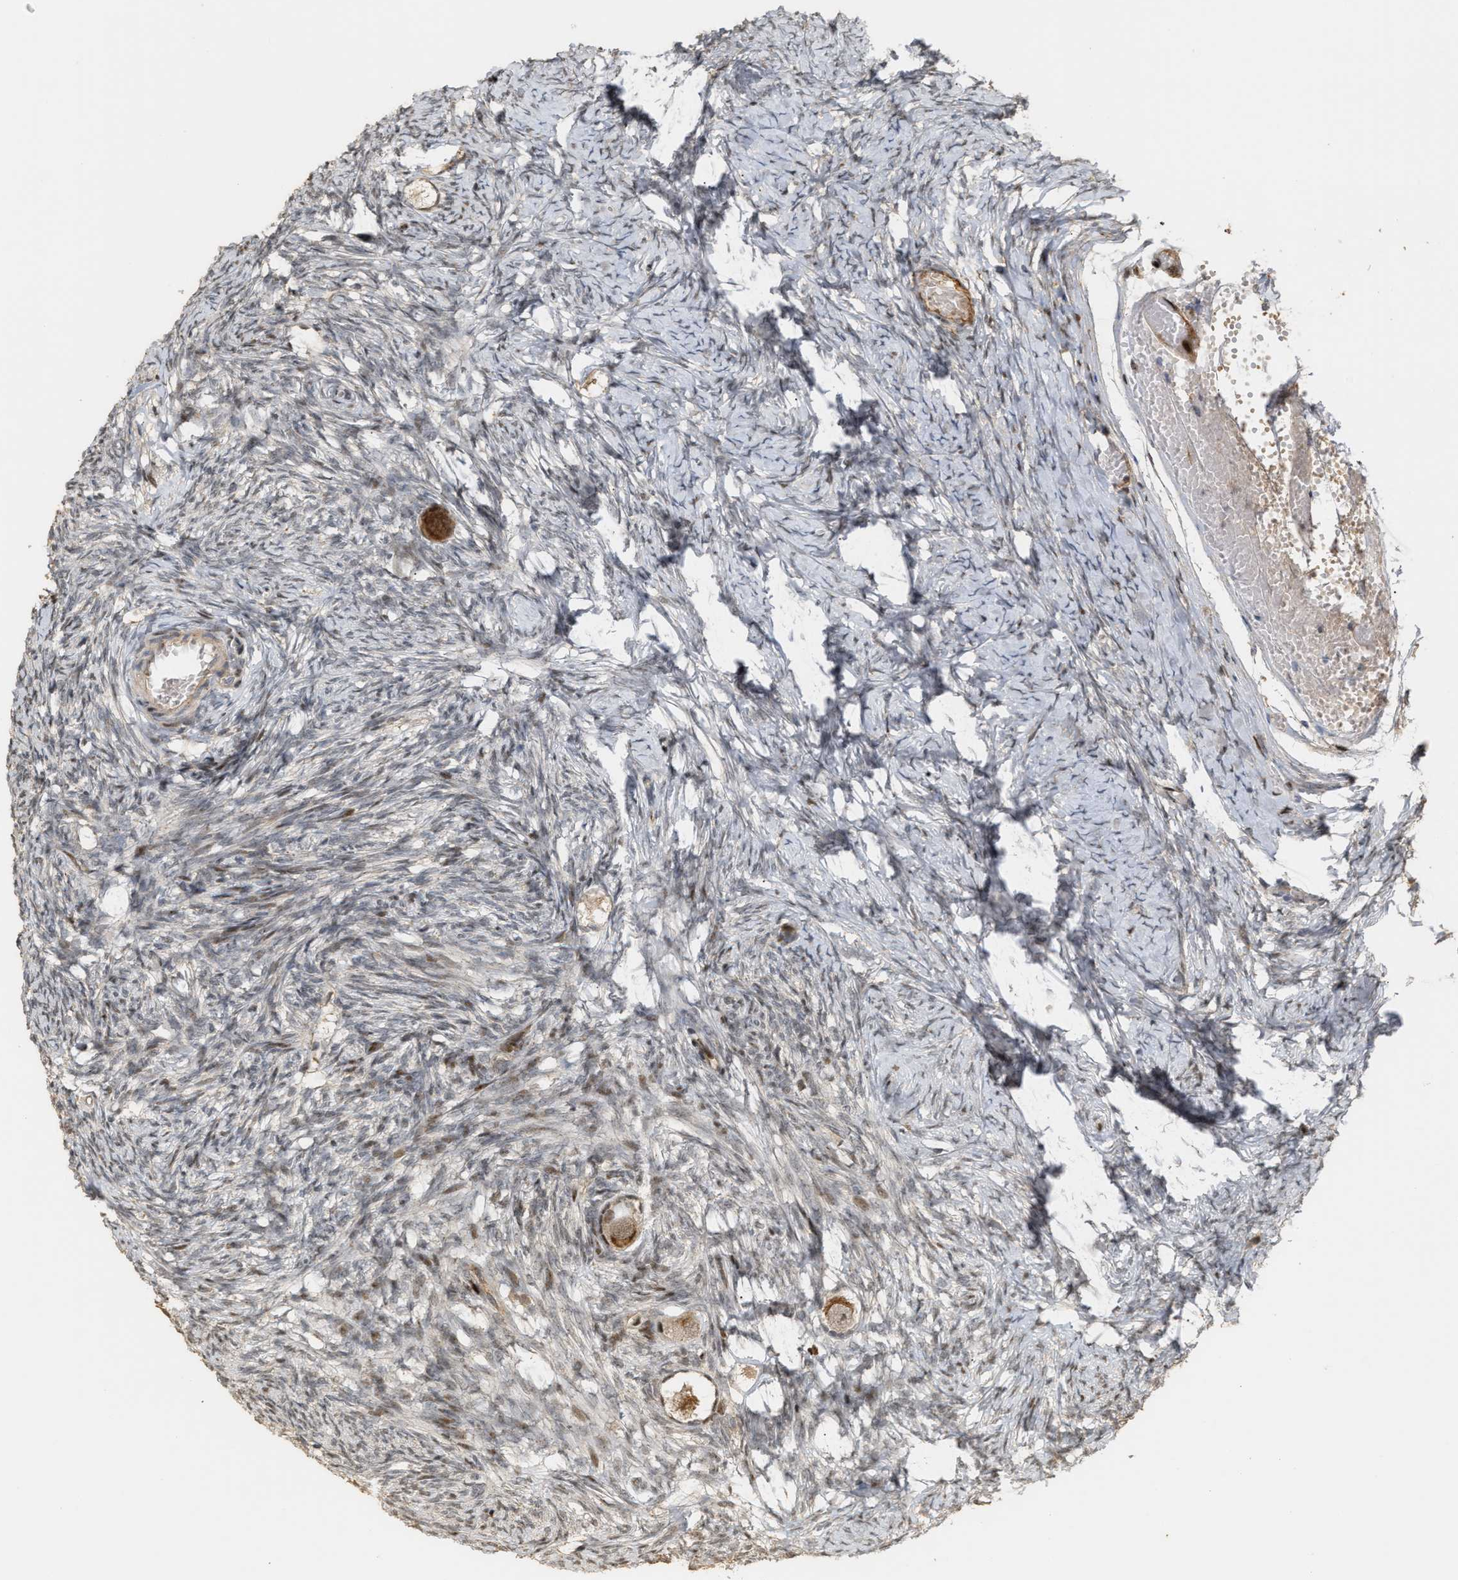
{"staining": {"intensity": "moderate", "quantity": ">75%", "location": "cytoplasmic/membranous"}, "tissue": "ovary", "cell_type": "Follicle cells", "image_type": "normal", "snomed": [{"axis": "morphology", "description": "Normal tissue, NOS"}, {"axis": "topography", "description": "Ovary"}], "caption": "This photomicrograph reveals immunohistochemistry (IHC) staining of unremarkable human ovary, with medium moderate cytoplasmic/membranous expression in approximately >75% of follicle cells.", "gene": "ZFAND5", "patient": {"sex": "female", "age": 27}}